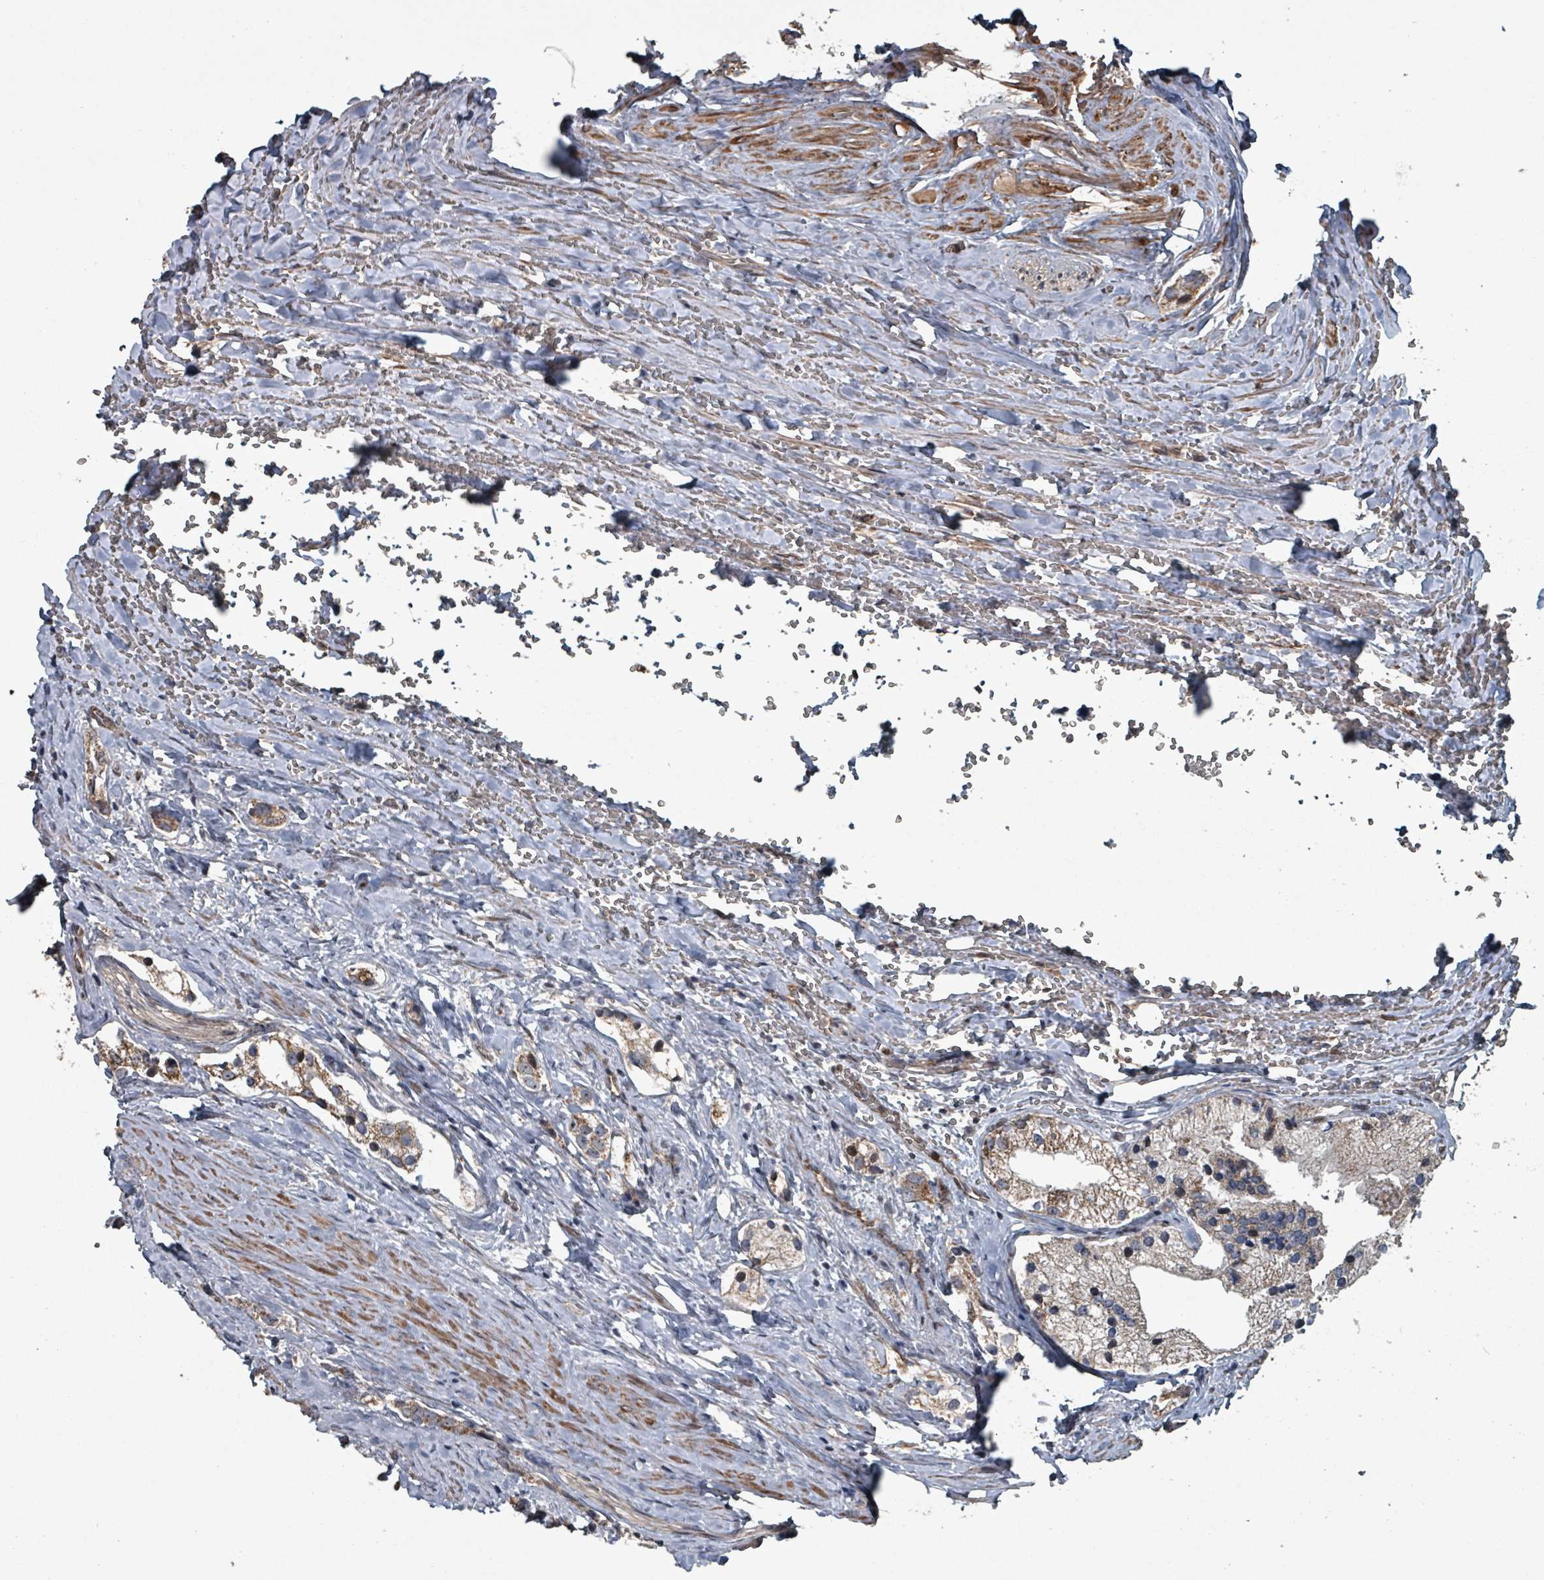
{"staining": {"intensity": "moderate", "quantity": "25%-75%", "location": "cytoplasmic/membranous"}, "tissue": "prostate cancer", "cell_type": "Tumor cells", "image_type": "cancer", "snomed": [{"axis": "morphology", "description": "Adenocarcinoma, High grade"}, {"axis": "topography", "description": "Prostate"}], "caption": "A brown stain shows moderate cytoplasmic/membranous staining of a protein in human prostate cancer tumor cells.", "gene": "MRPL4", "patient": {"sex": "male", "age": 66}}